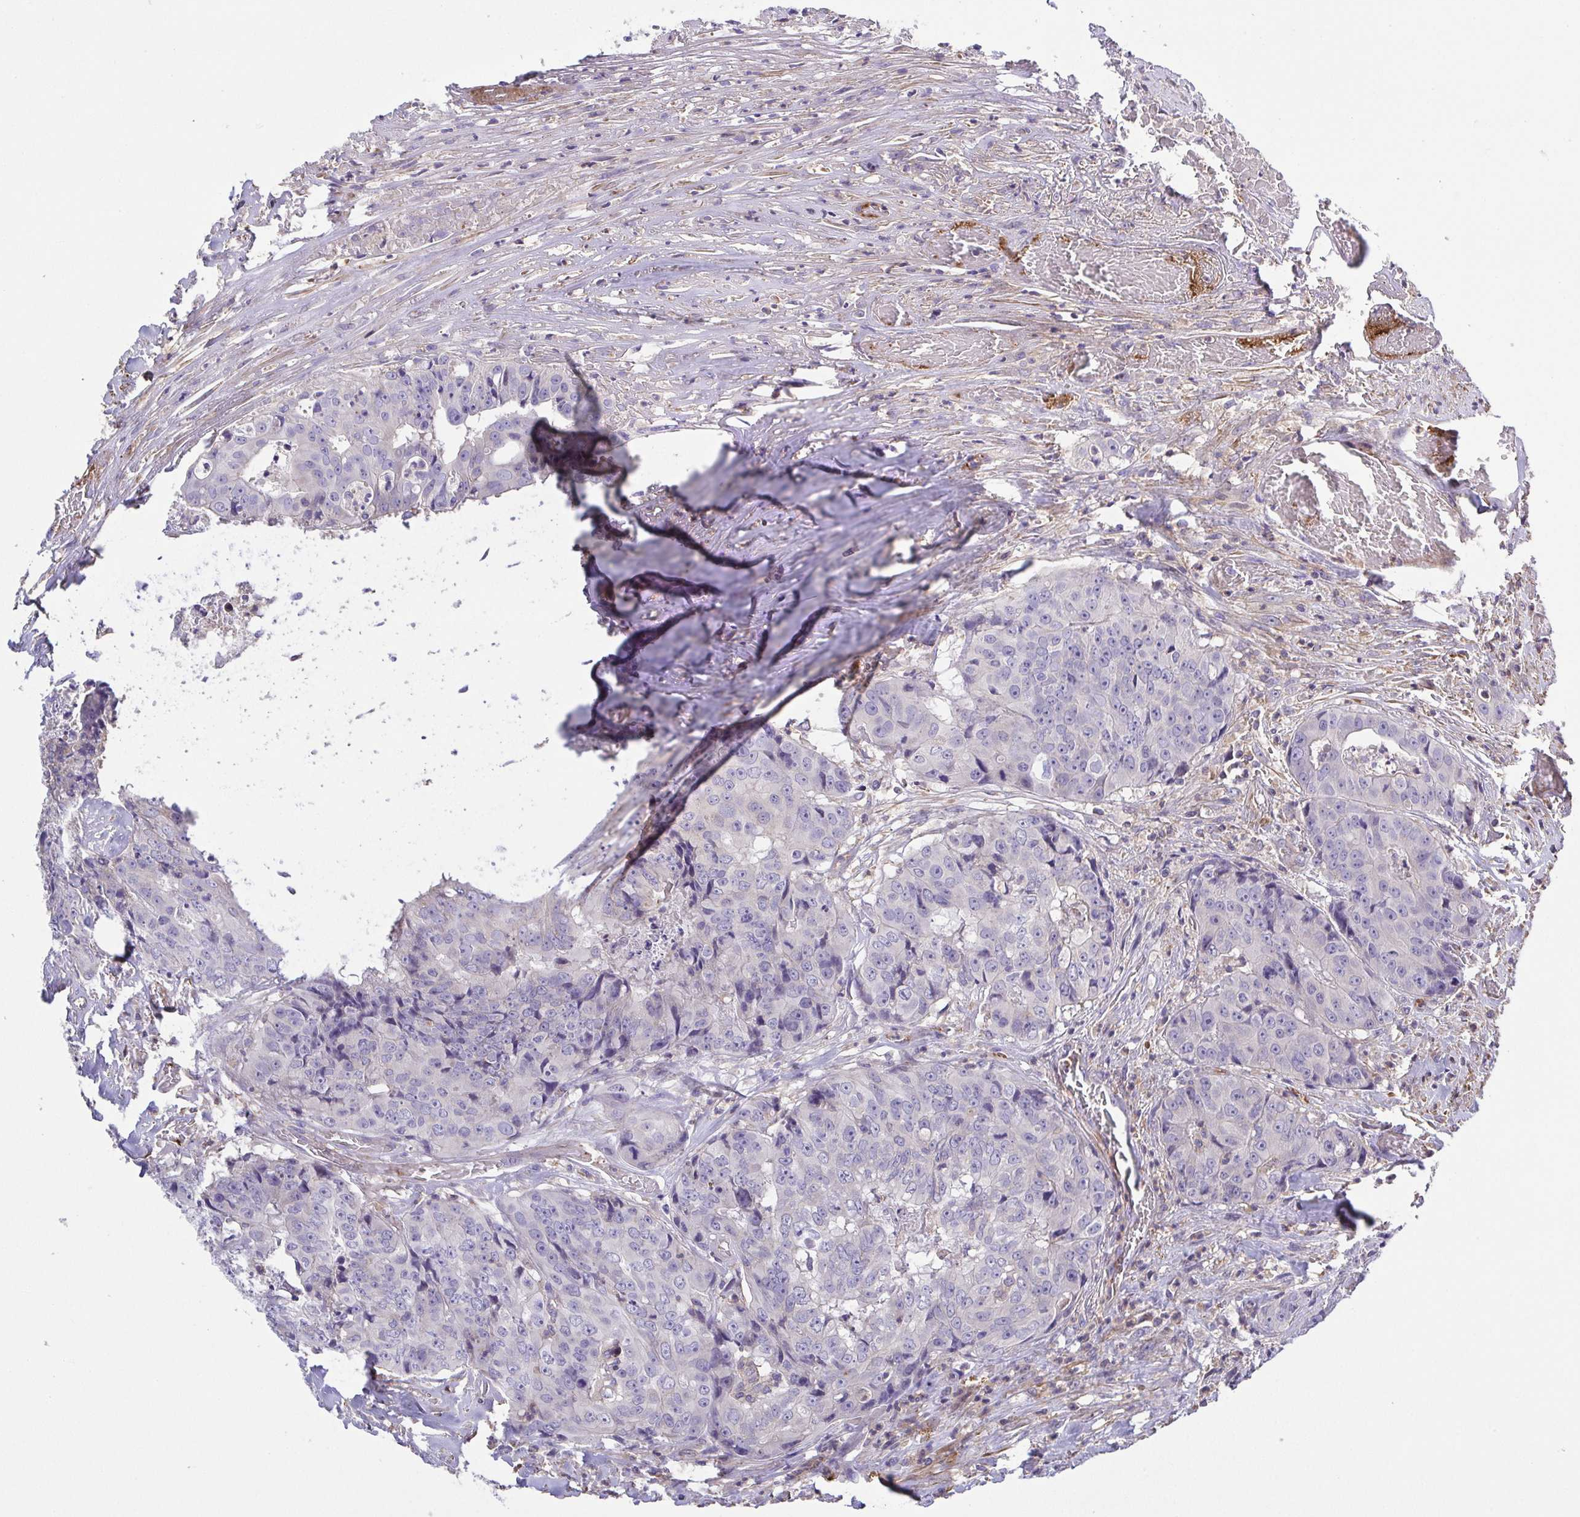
{"staining": {"intensity": "negative", "quantity": "none", "location": "none"}, "tissue": "colorectal cancer", "cell_type": "Tumor cells", "image_type": "cancer", "snomed": [{"axis": "morphology", "description": "Adenocarcinoma, NOS"}, {"axis": "topography", "description": "Rectum"}], "caption": "An immunohistochemistry image of adenocarcinoma (colorectal) is shown. There is no staining in tumor cells of adenocarcinoma (colorectal).", "gene": "PRR14L", "patient": {"sex": "female", "age": 62}}